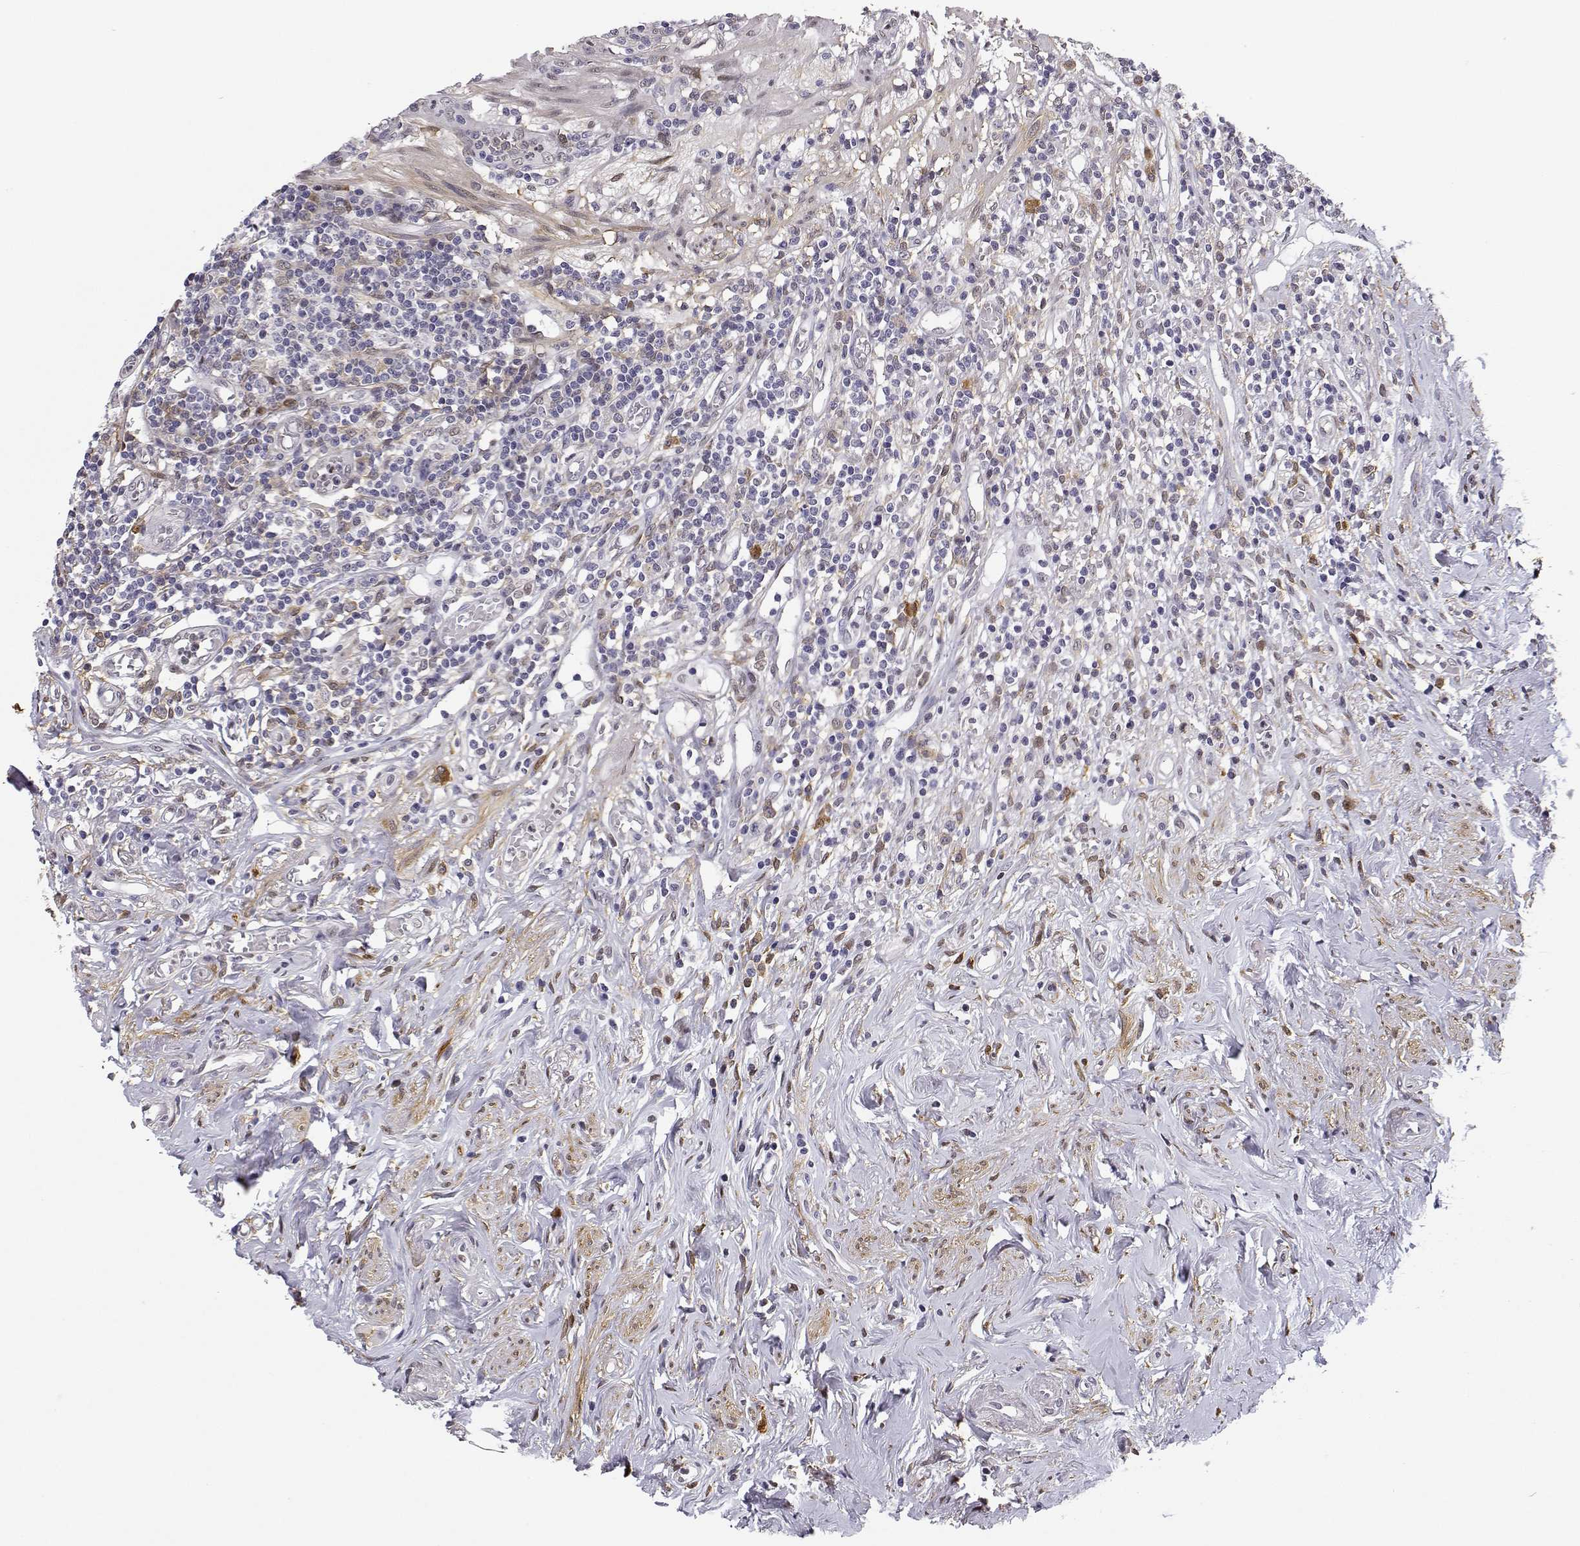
{"staining": {"intensity": "weak", "quantity": ">75%", "location": "nuclear"}, "tissue": "appendix", "cell_type": "Glandular cells", "image_type": "normal", "snomed": [{"axis": "morphology", "description": "Normal tissue, NOS"}, {"axis": "morphology", "description": "Carcinoma, endometroid"}, {"axis": "topography", "description": "Appendix"}, {"axis": "topography", "description": "Colon"}], "caption": "Immunohistochemical staining of unremarkable appendix displays low levels of weak nuclear staining in about >75% of glandular cells.", "gene": "PHGDH", "patient": {"sex": "female", "age": 60}}